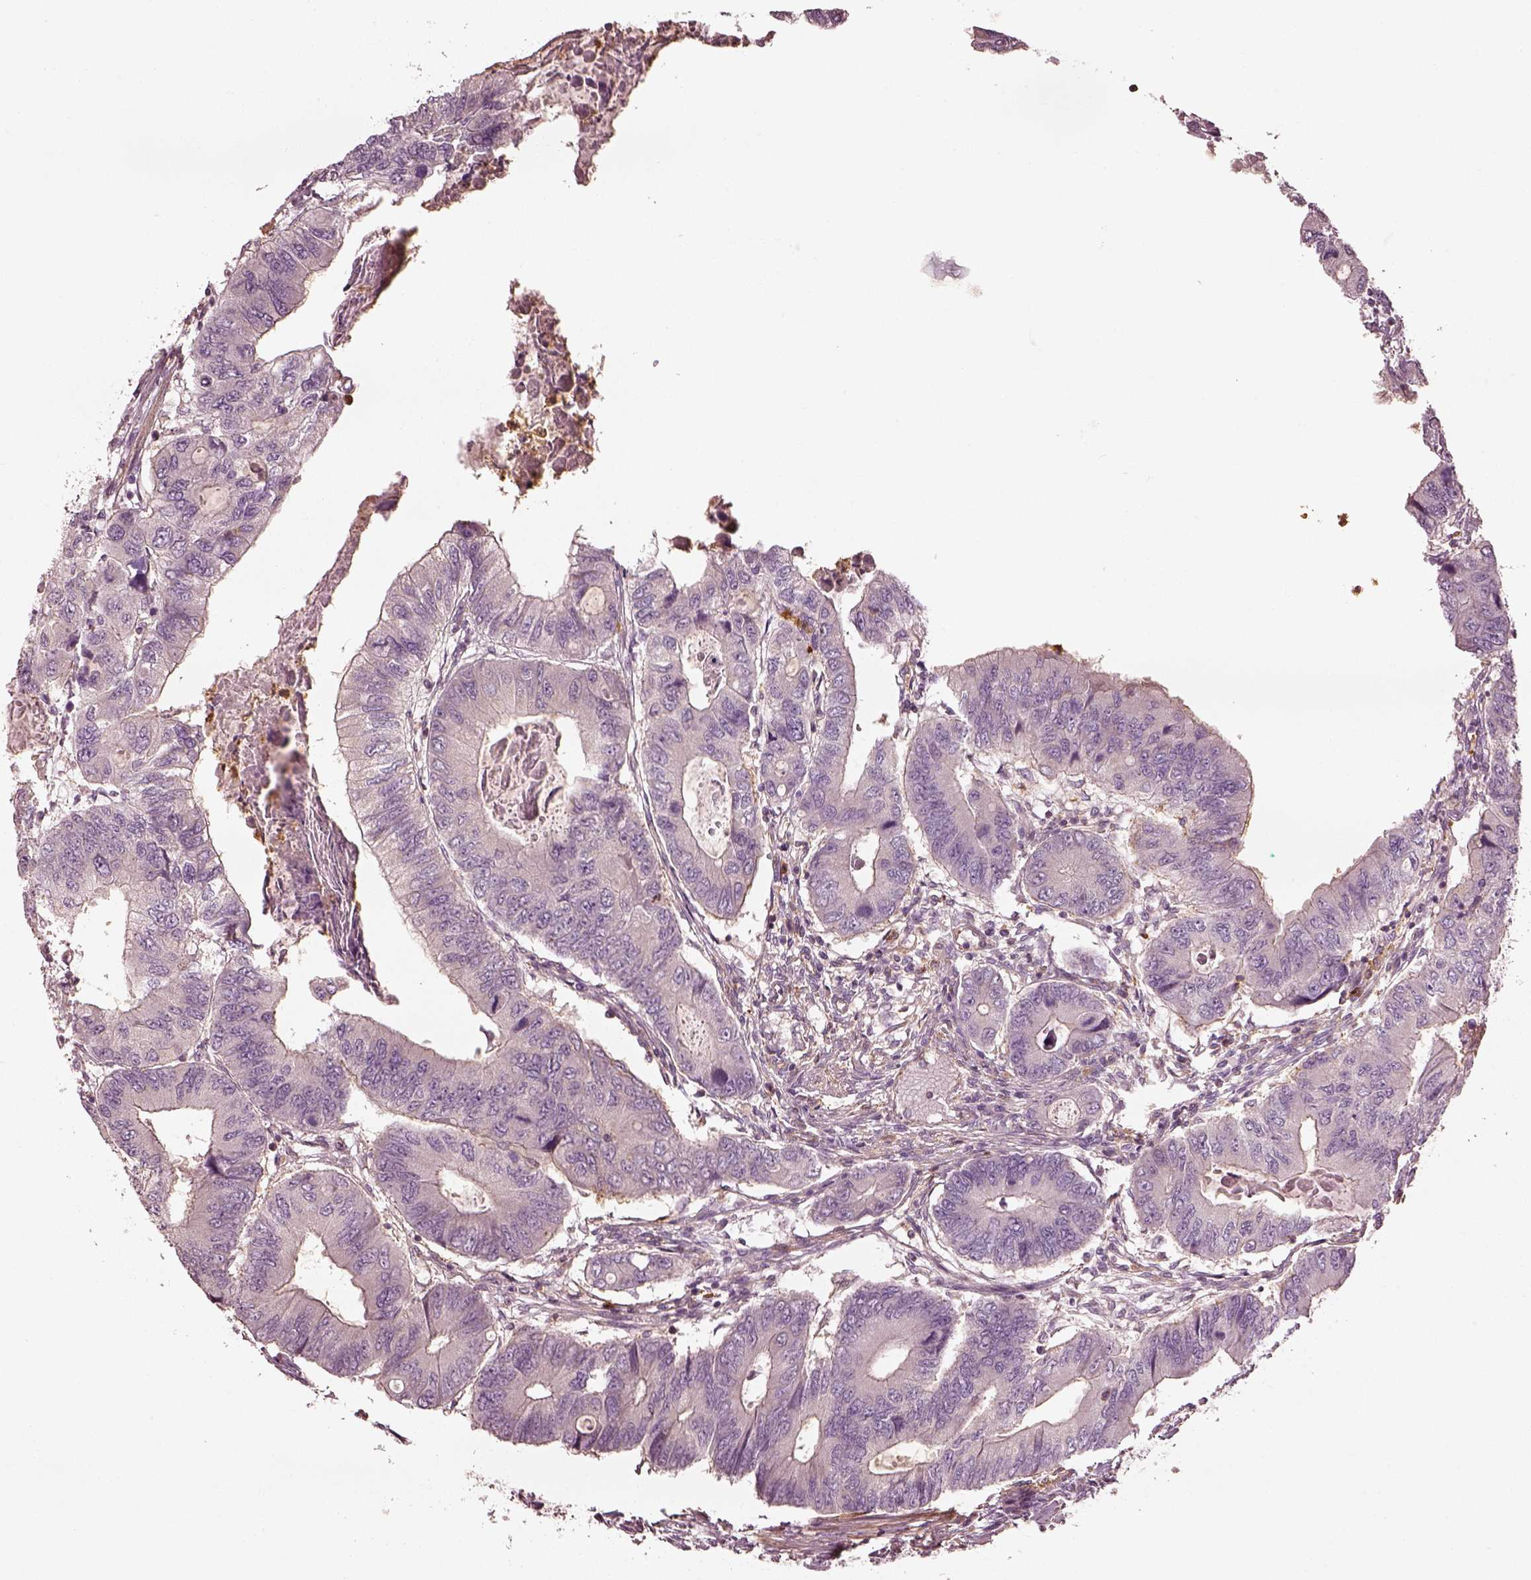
{"staining": {"intensity": "negative", "quantity": "none", "location": "none"}, "tissue": "colorectal cancer", "cell_type": "Tumor cells", "image_type": "cancer", "snomed": [{"axis": "morphology", "description": "Adenocarcinoma, NOS"}, {"axis": "topography", "description": "Colon"}], "caption": "Image shows no significant protein staining in tumor cells of colorectal cancer.", "gene": "ZYX", "patient": {"sex": "male", "age": 53}}